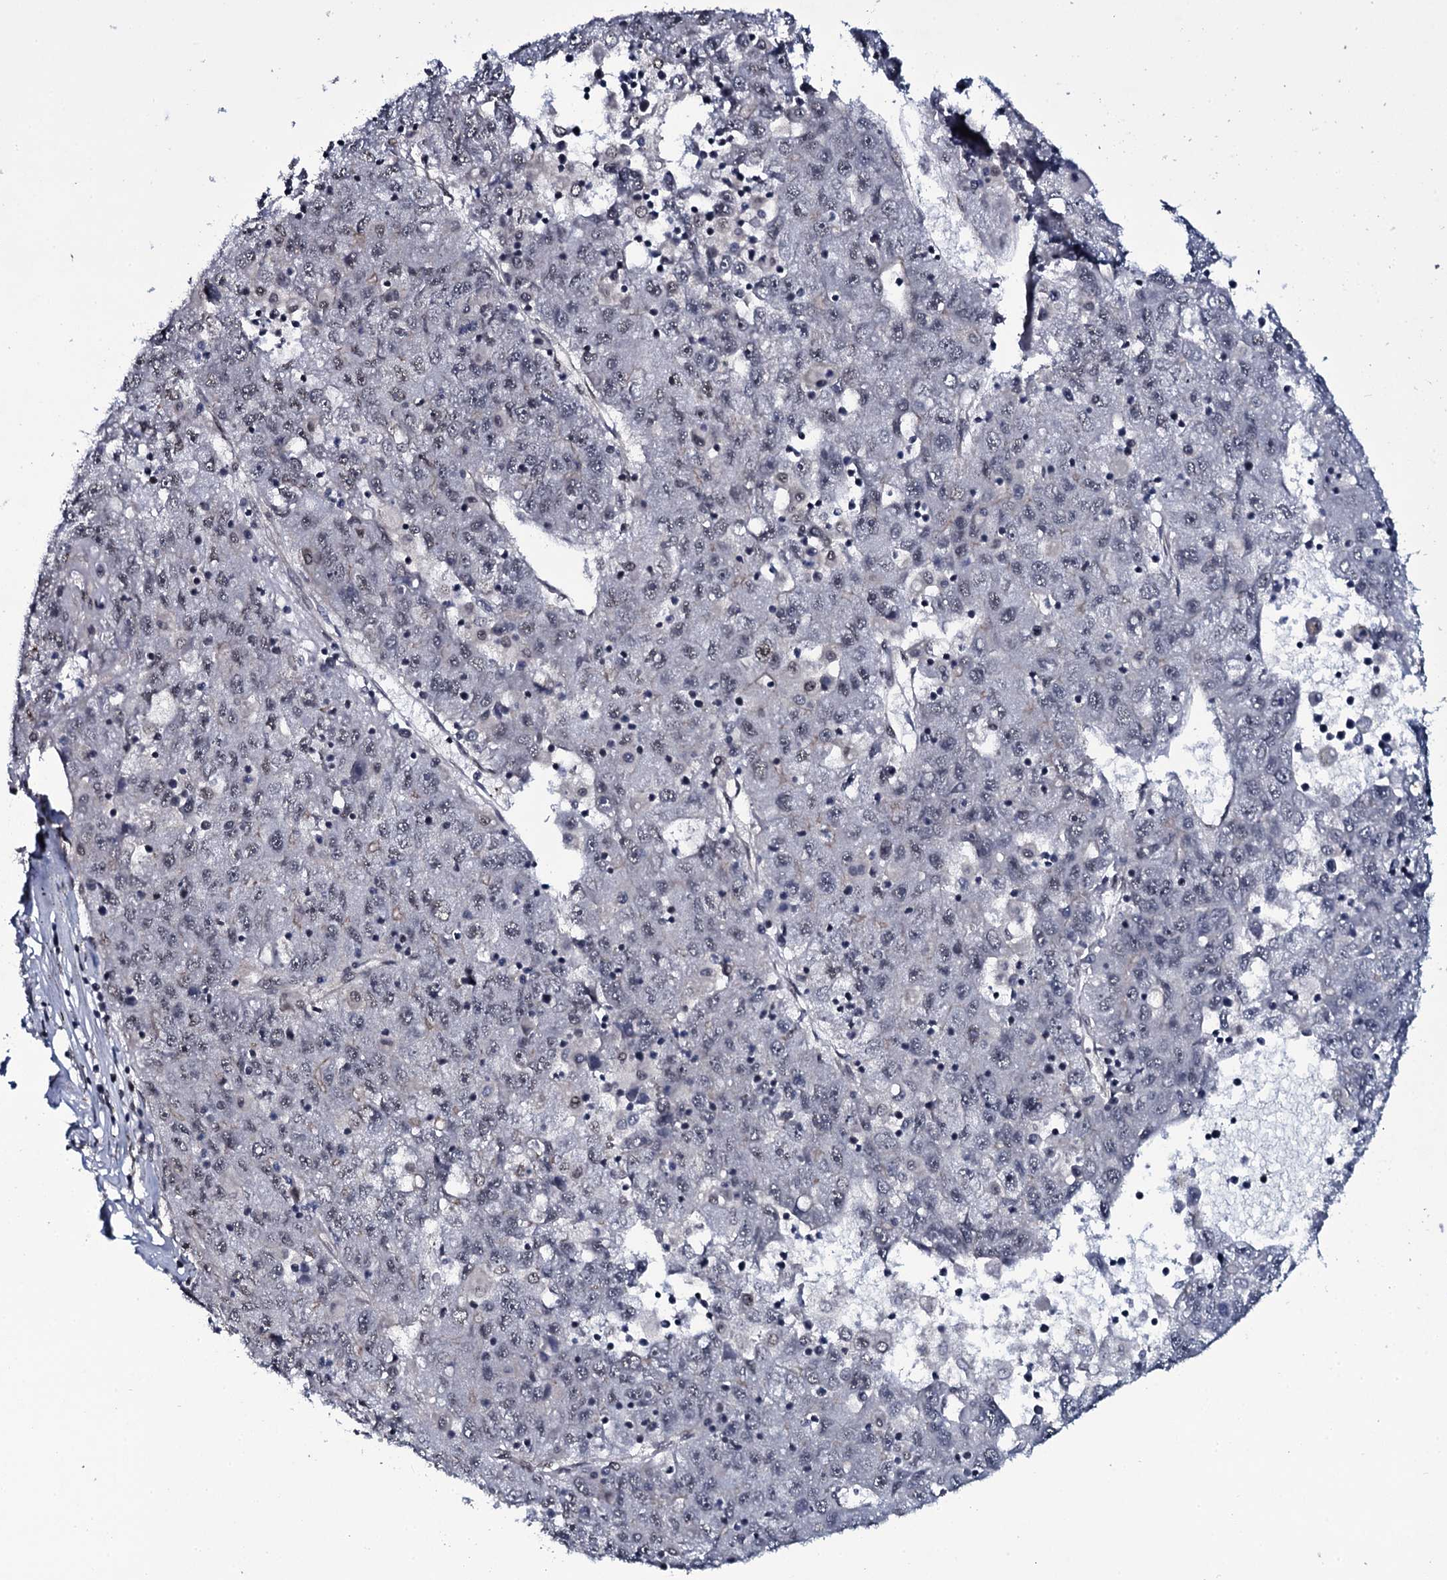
{"staining": {"intensity": "negative", "quantity": "none", "location": "none"}, "tissue": "liver cancer", "cell_type": "Tumor cells", "image_type": "cancer", "snomed": [{"axis": "morphology", "description": "Carcinoma, Hepatocellular, NOS"}, {"axis": "topography", "description": "Liver"}], "caption": "An immunohistochemistry histopathology image of liver hepatocellular carcinoma is shown. There is no staining in tumor cells of liver hepatocellular carcinoma. (DAB (3,3'-diaminobenzidine) immunohistochemistry (IHC), high magnification).", "gene": "SH2D4B", "patient": {"sex": "male", "age": 49}}